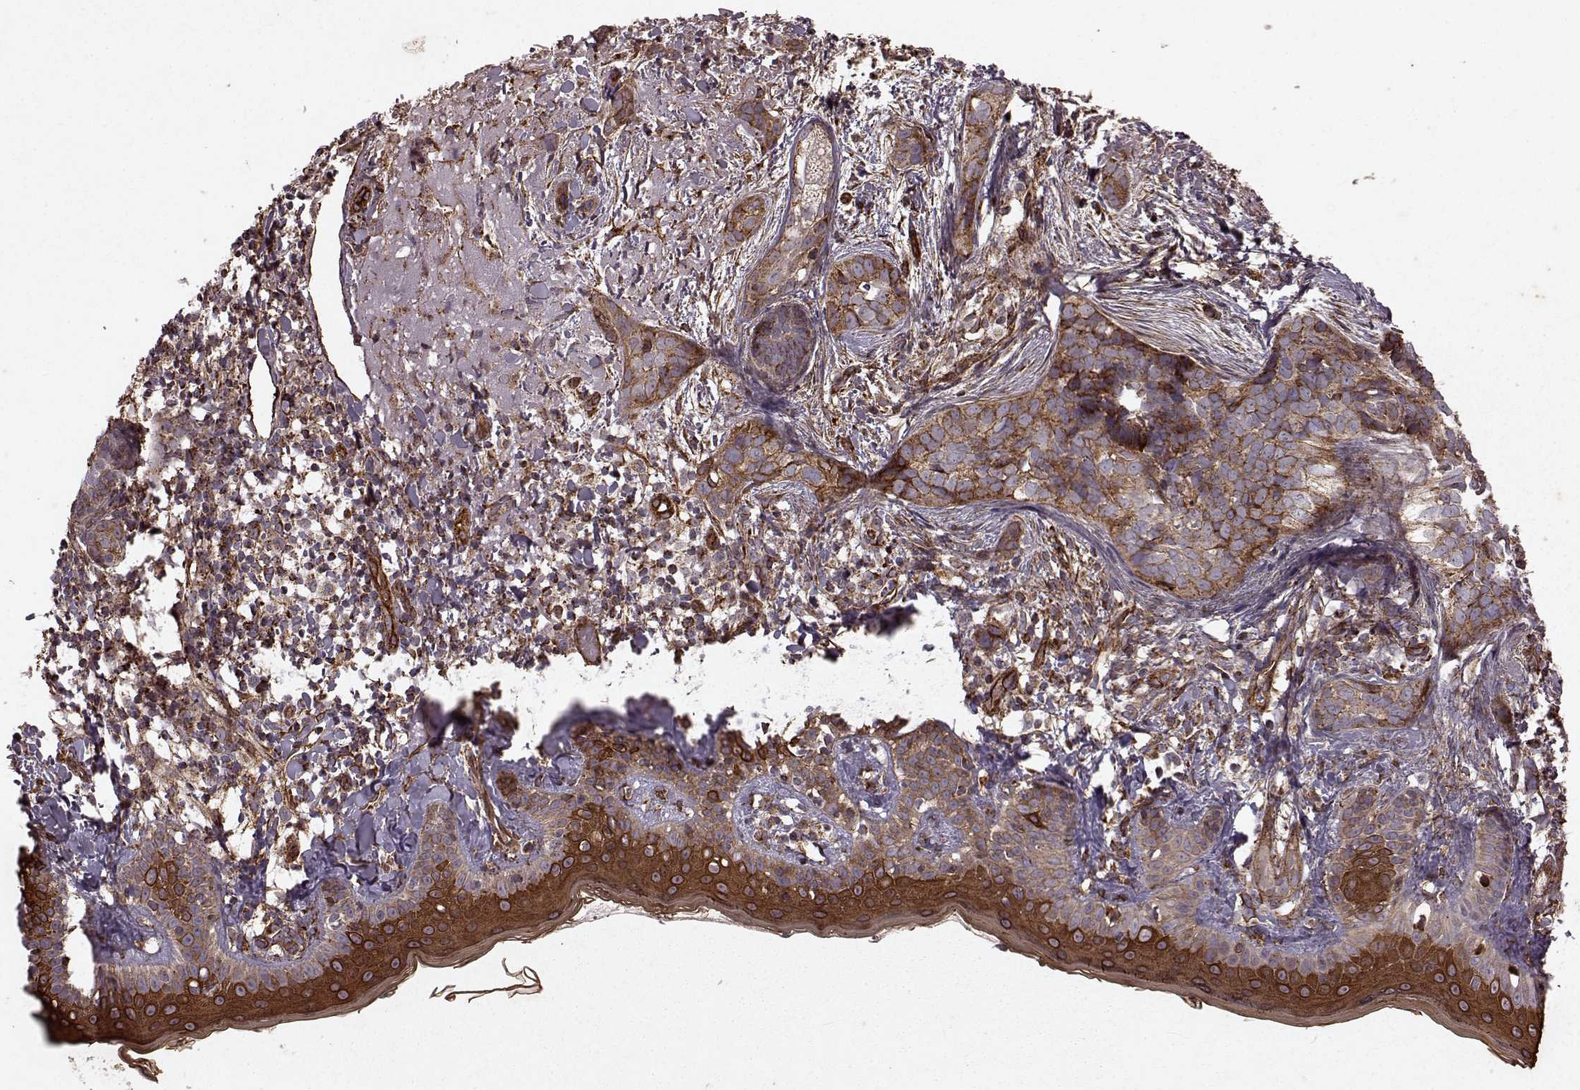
{"staining": {"intensity": "moderate", "quantity": "25%-75%", "location": "cytoplasmic/membranous"}, "tissue": "skin cancer", "cell_type": "Tumor cells", "image_type": "cancer", "snomed": [{"axis": "morphology", "description": "Basal cell carcinoma"}, {"axis": "topography", "description": "Skin"}], "caption": "Immunohistochemistry (IHC) histopathology image of neoplastic tissue: skin cancer stained using immunohistochemistry demonstrates medium levels of moderate protein expression localized specifically in the cytoplasmic/membranous of tumor cells, appearing as a cytoplasmic/membranous brown color.", "gene": "FXN", "patient": {"sex": "male", "age": 87}}